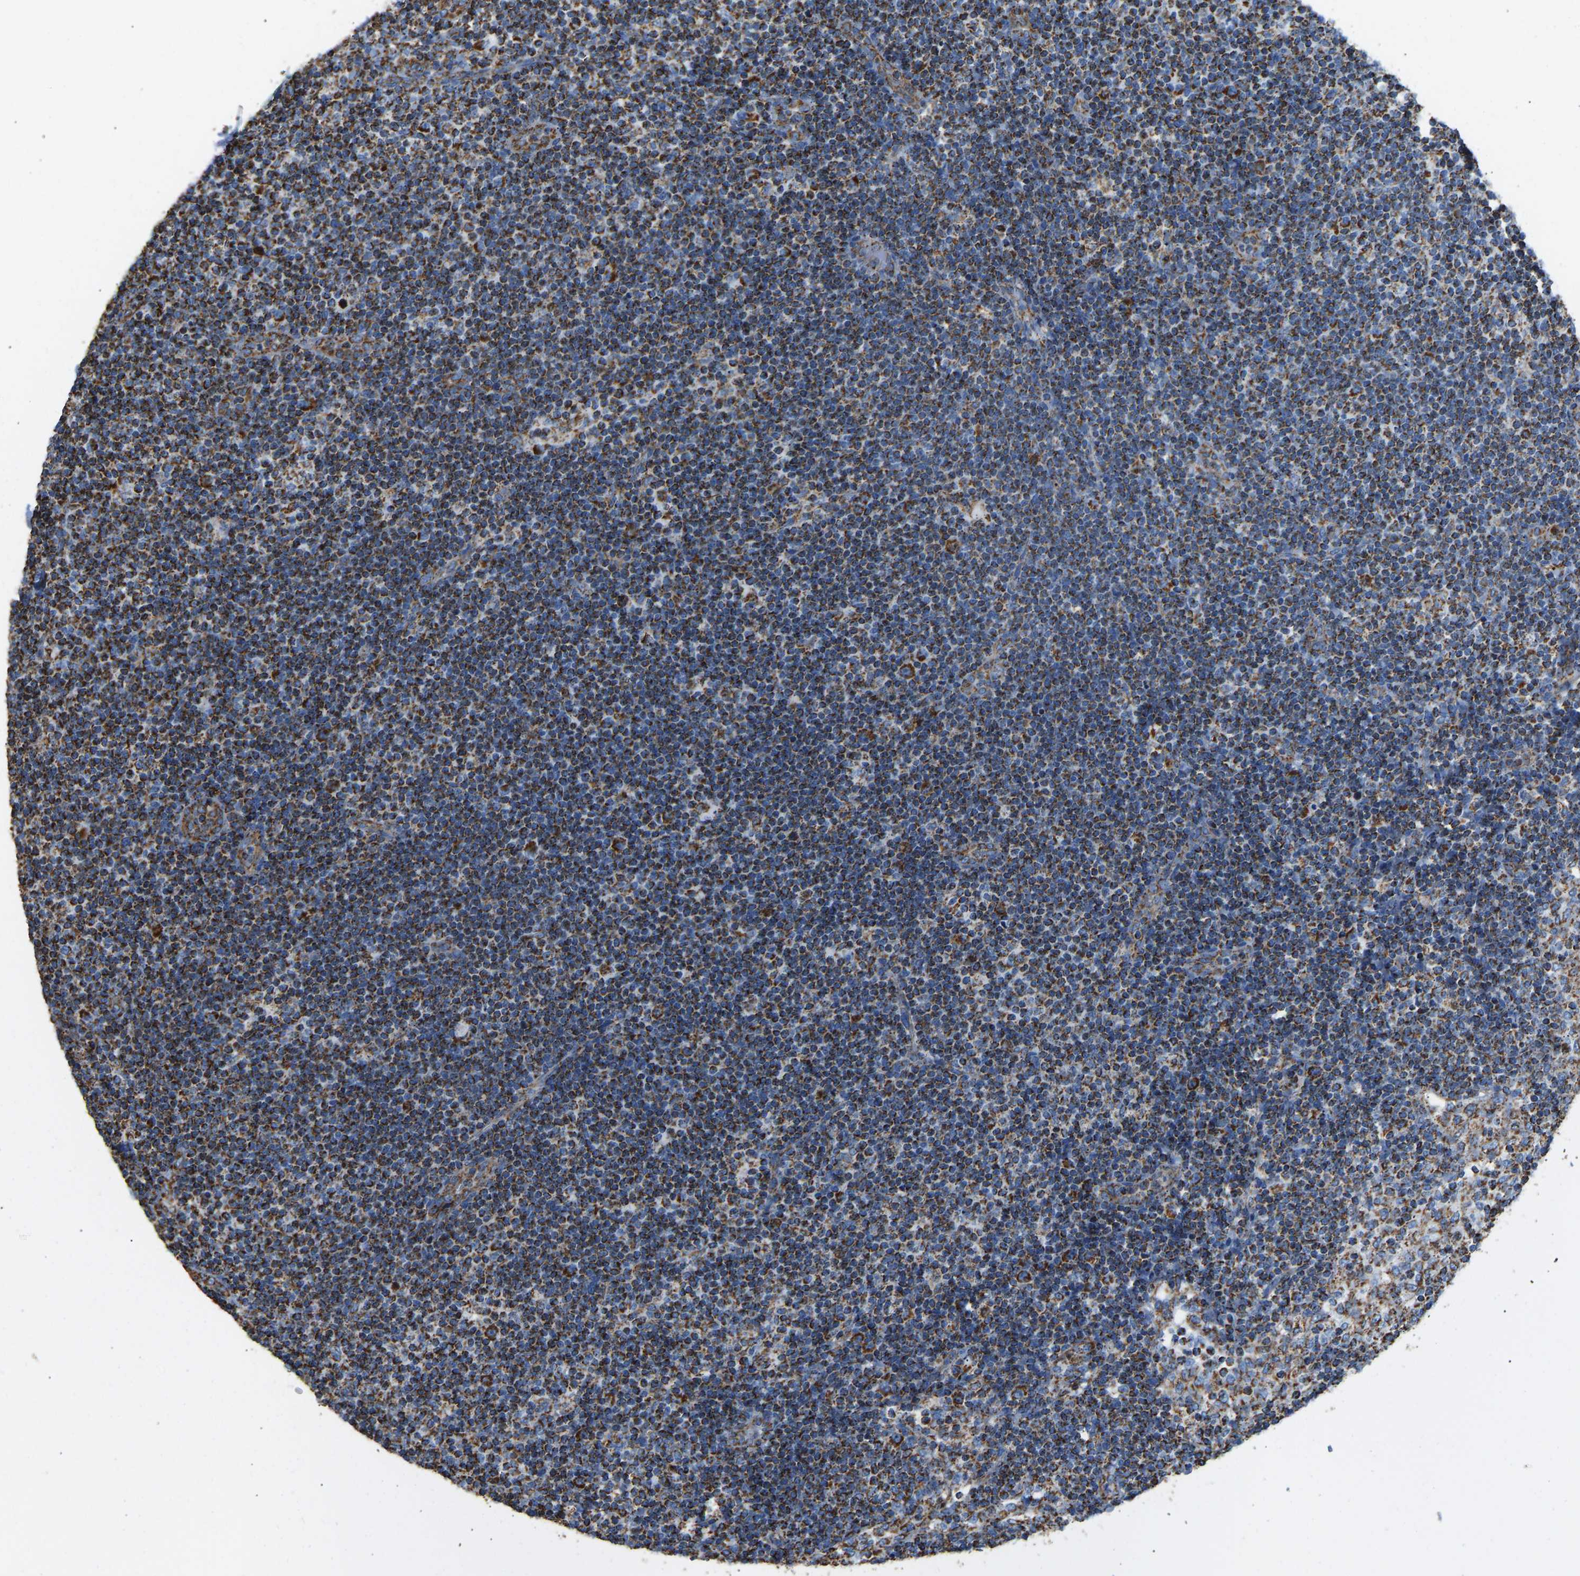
{"staining": {"intensity": "strong", "quantity": "25%-75%", "location": "cytoplasmic/membranous"}, "tissue": "lymph node", "cell_type": "Germinal center cells", "image_type": "normal", "snomed": [{"axis": "morphology", "description": "Normal tissue, NOS"}, {"axis": "morphology", "description": "Carcinoid, malignant, NOS"}, {"axis": "topography", "description": "Lymph node"}], "caption": "Lymph node stained with DAB (3,3'-diaminobenzidine) IHC shows high levels of strong cytoplasmic/membranous positivity in approximately 25%-75% of germinal center cells.", "gene": "IRX6", "patient": {"sex": "male", "age": 47}}